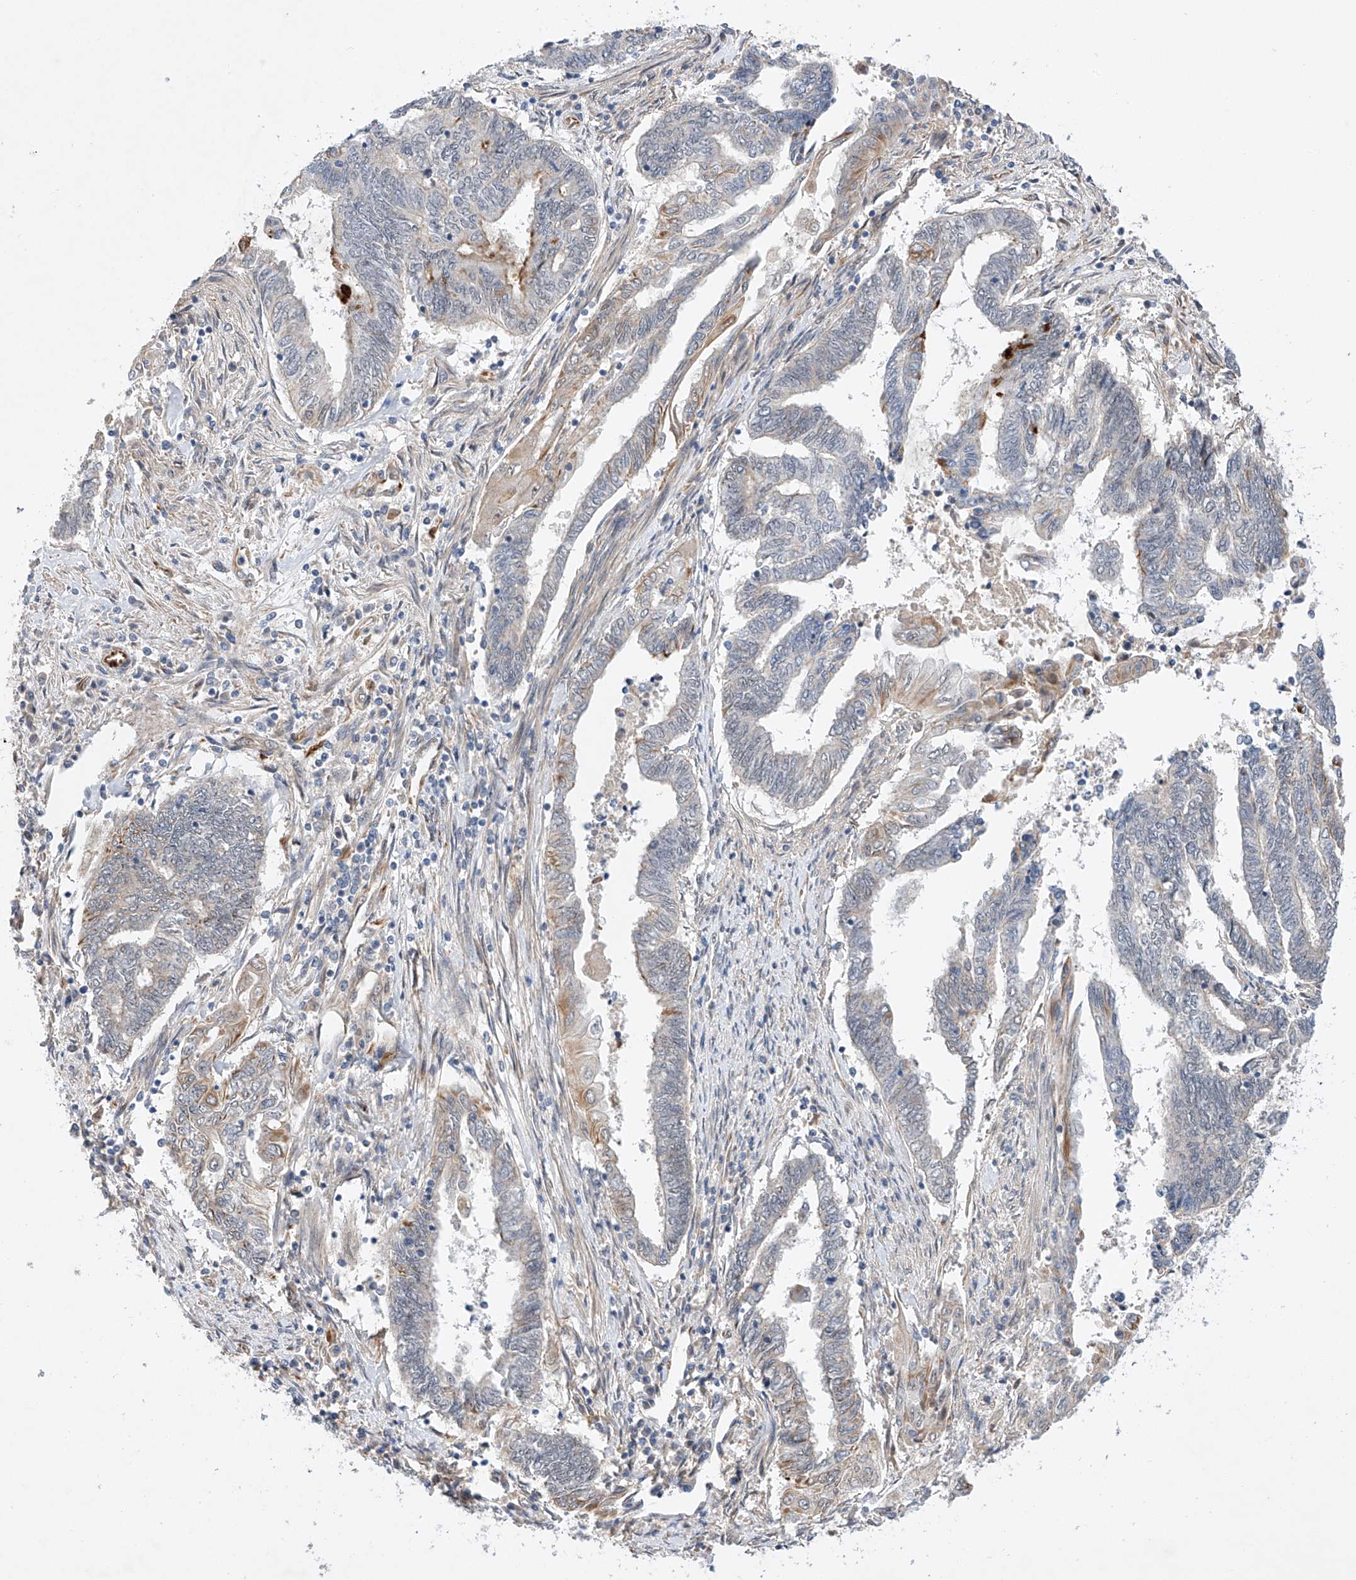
{"staining": {"intensity": "negative", "quantity": "none", "location": "none"}, "tissue": "endometrial cancer", "cell_type": "Tumor cells", "image_type": "cancer", "snomed": [{"axis": "morphology", "description": "Adenocarcinoma, NOS"}, {"axis": "topography", "description": "Uterus"}, {"axis": "topography", "description": "Endometrium"}], "caption": "Endometrial adenocarcinoma was stained to show a protein in brown. There is no significant expression in tumor cells. (DAB (3,3'-diaminobenzidine) immunohistochemistry, high magnification).", "gene": "AMD1", "patient": {"sex": "female", "age": 70}}